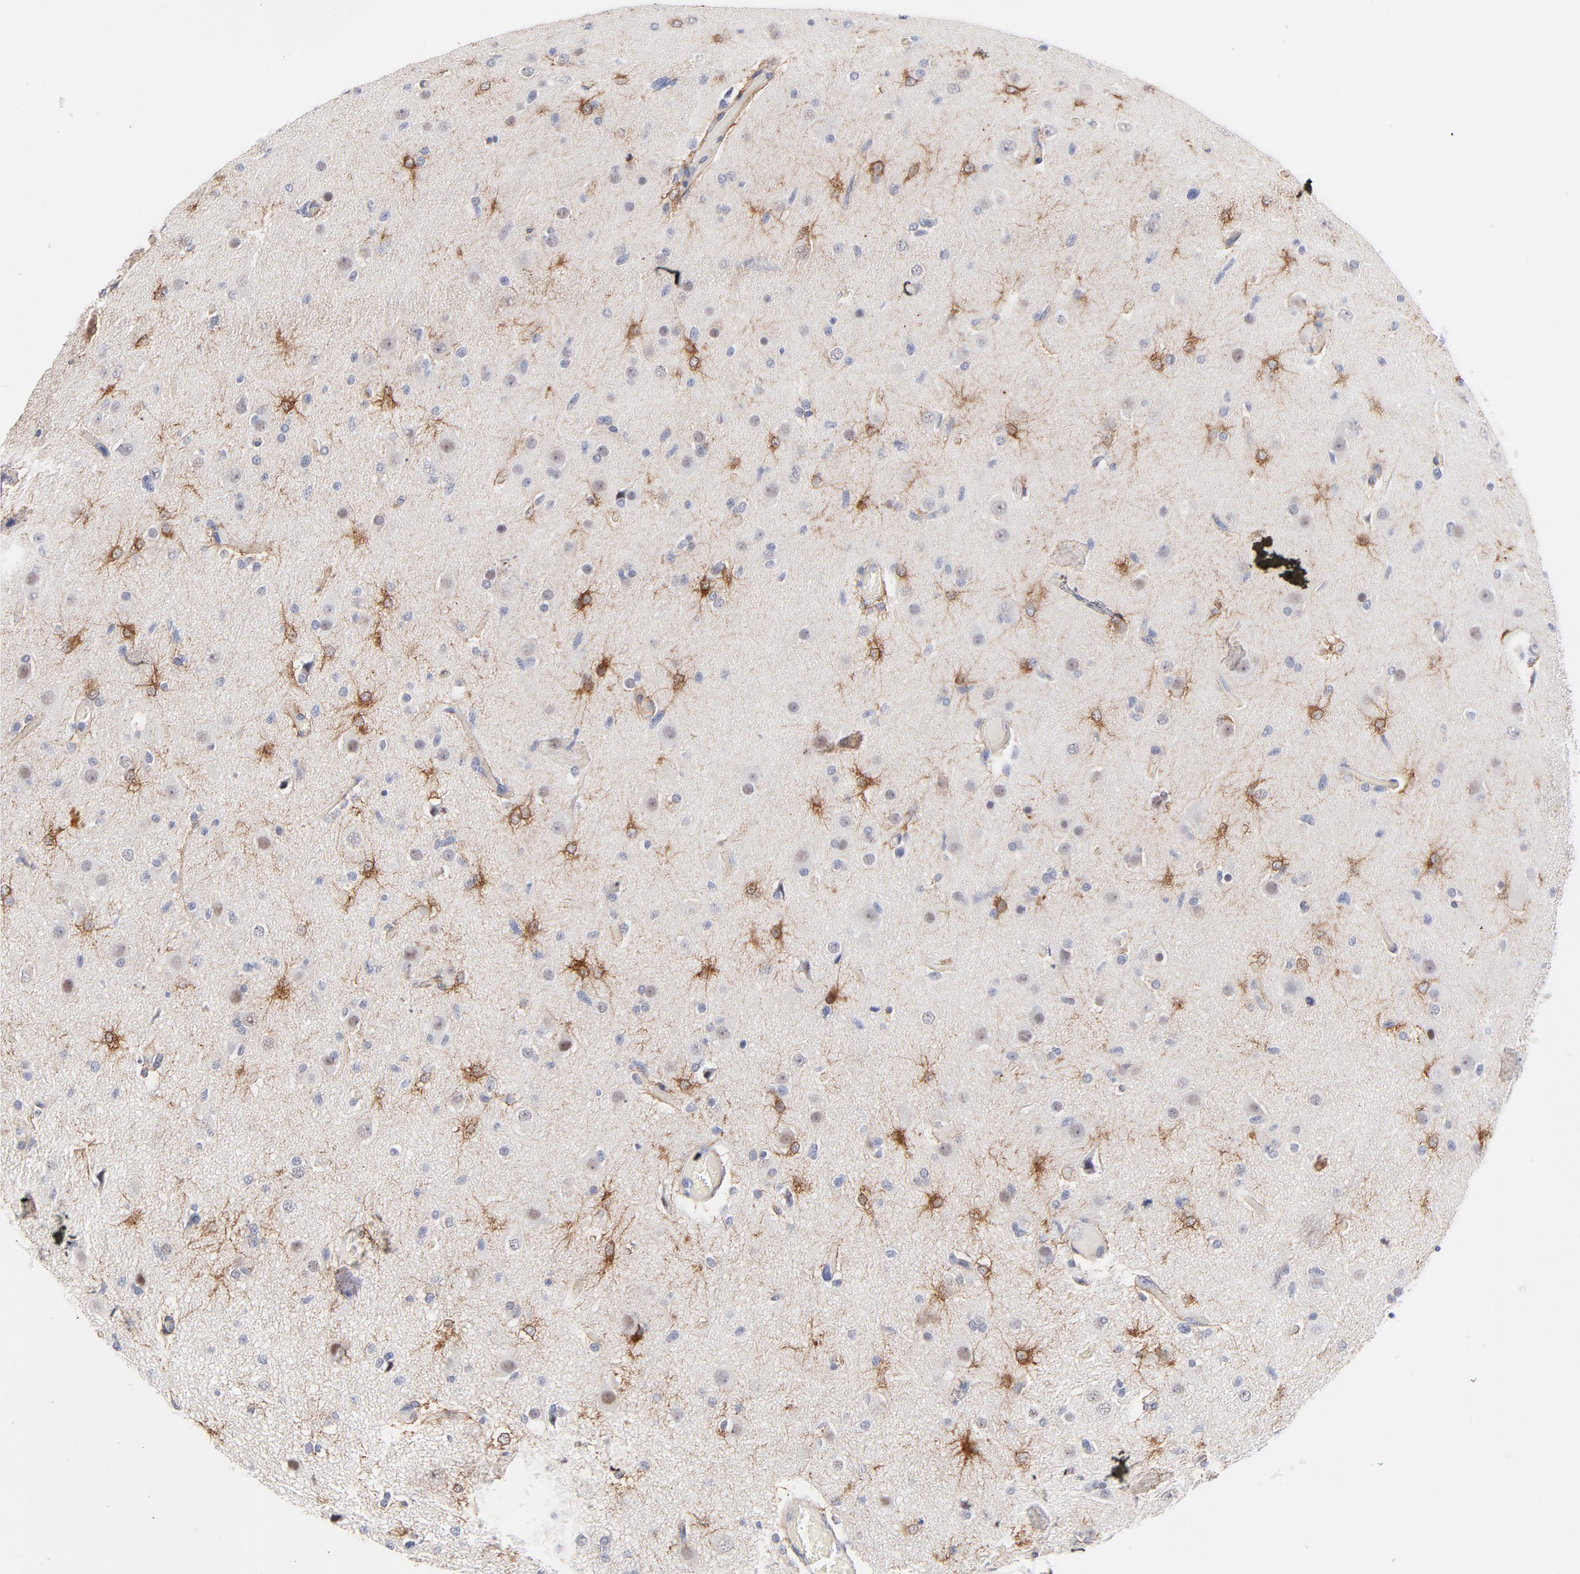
{"staining": {"intensity": "strong", "quantity": "<25%", "location": "cytoplasmic/membranous"}, "tissue": "glioma", "cell_type": "Tumor cells", "image_type": "cancer", "snomed": [{"axis": "morphology", "description": "Glioma, malignant, High grade"}, {"axis": "topography", "description": "Brain"}], "caption": "Immunohistochemistry photomicrograph of neoplastic tissue: malignant glioma (high-grade) stained using immunohistochemistry (IHC) displays medium levels of strong protein expression localized specifically in the cytoplasmic/membranous of tumor cells, appearing as a cytoplasmic/membranous brown color.", "gene": "MID1", "patient": {"sex": "male", "age": 33}}